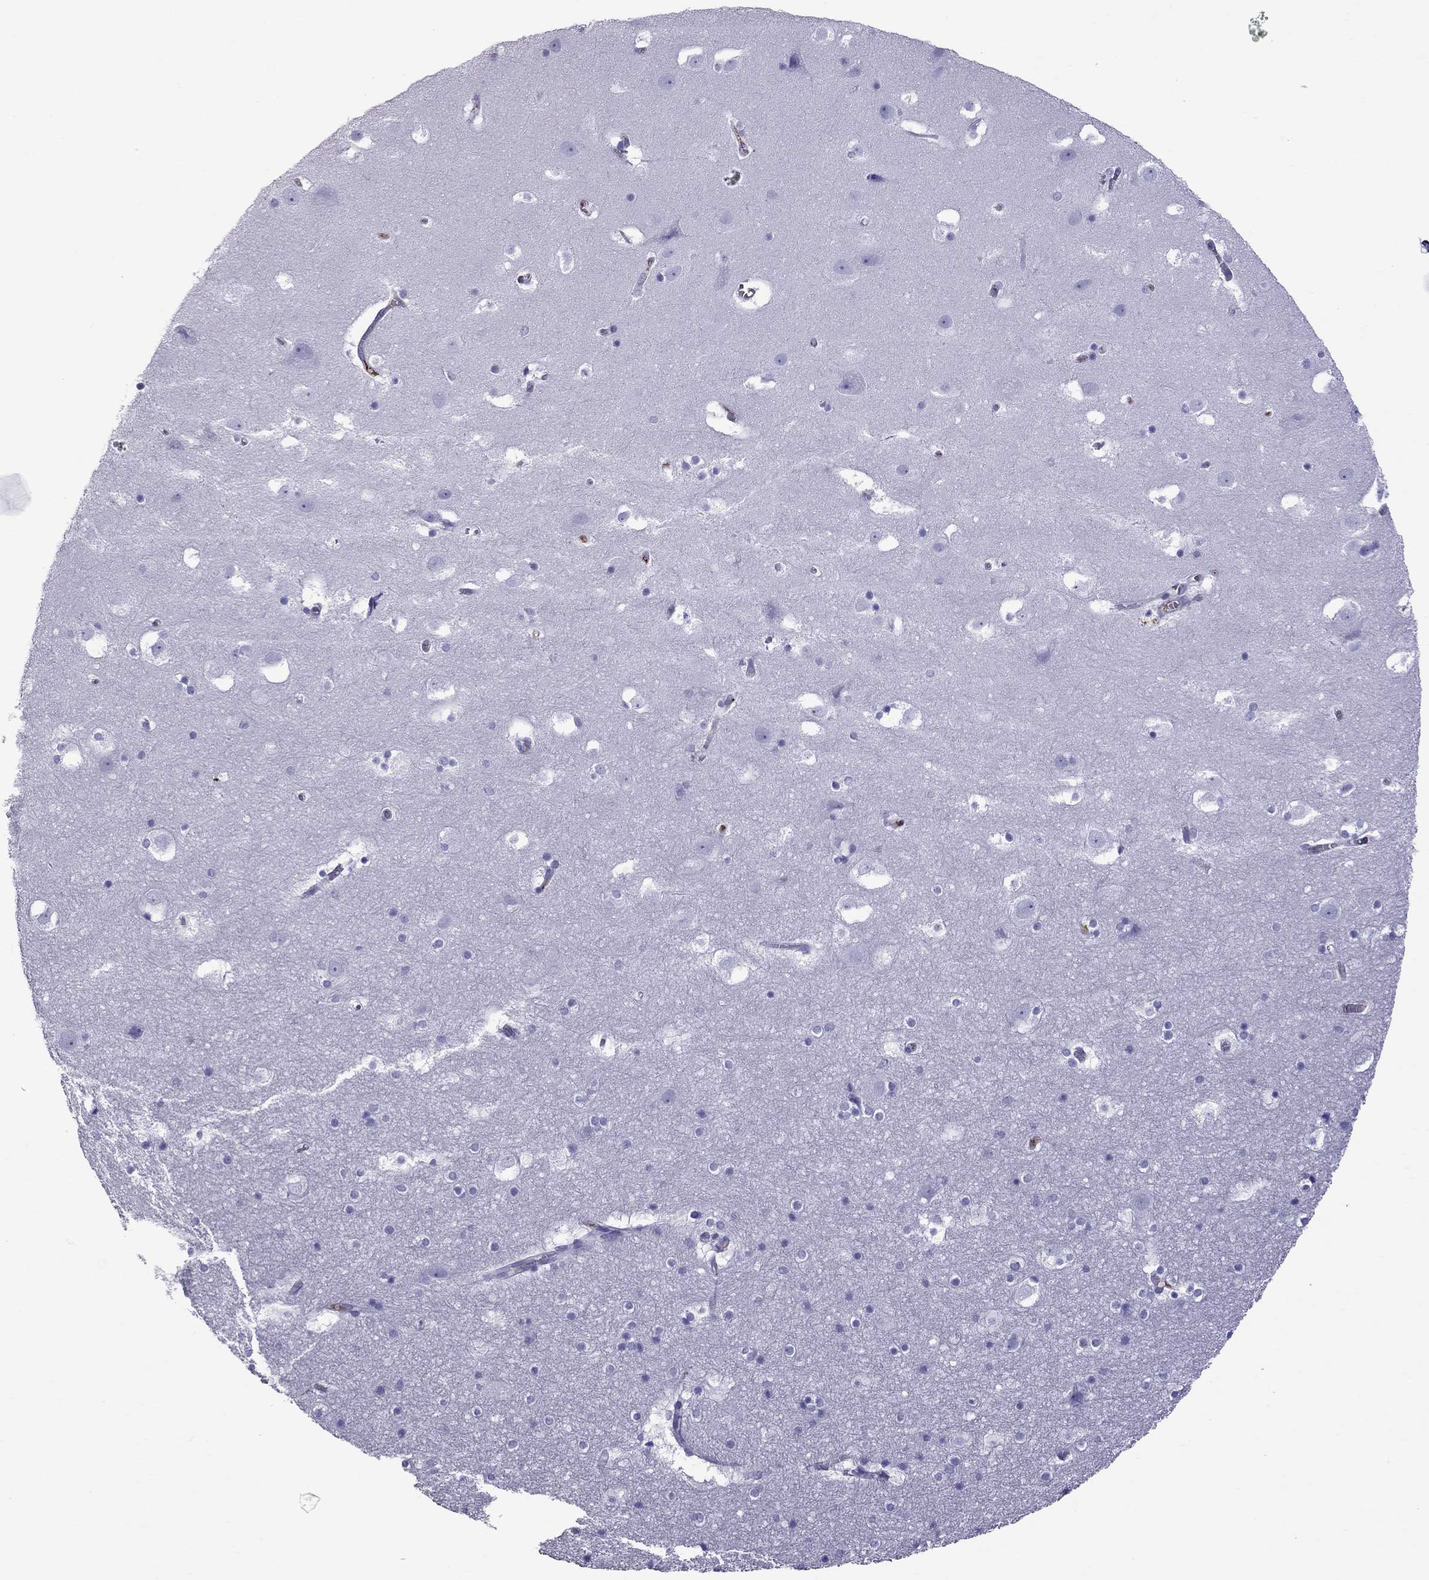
{"staining": {"intensity": "negative", "quantity": "none", "location": "none"}, "tissue": "hippocampus", "cell_type": "Glial cells", "image_type": "normal", "snomed": [{"axis": "morphology", "description": "Normal tissue, NOS"}, {"axis": "topography", "description": "Hippocampus"}], "caption": "DAB immunohistochemical staining of benign human hippocampus shows no significant staining in glial cells.", "gene": "SCART1", "patient": {"sex": "male", "age": 45}}